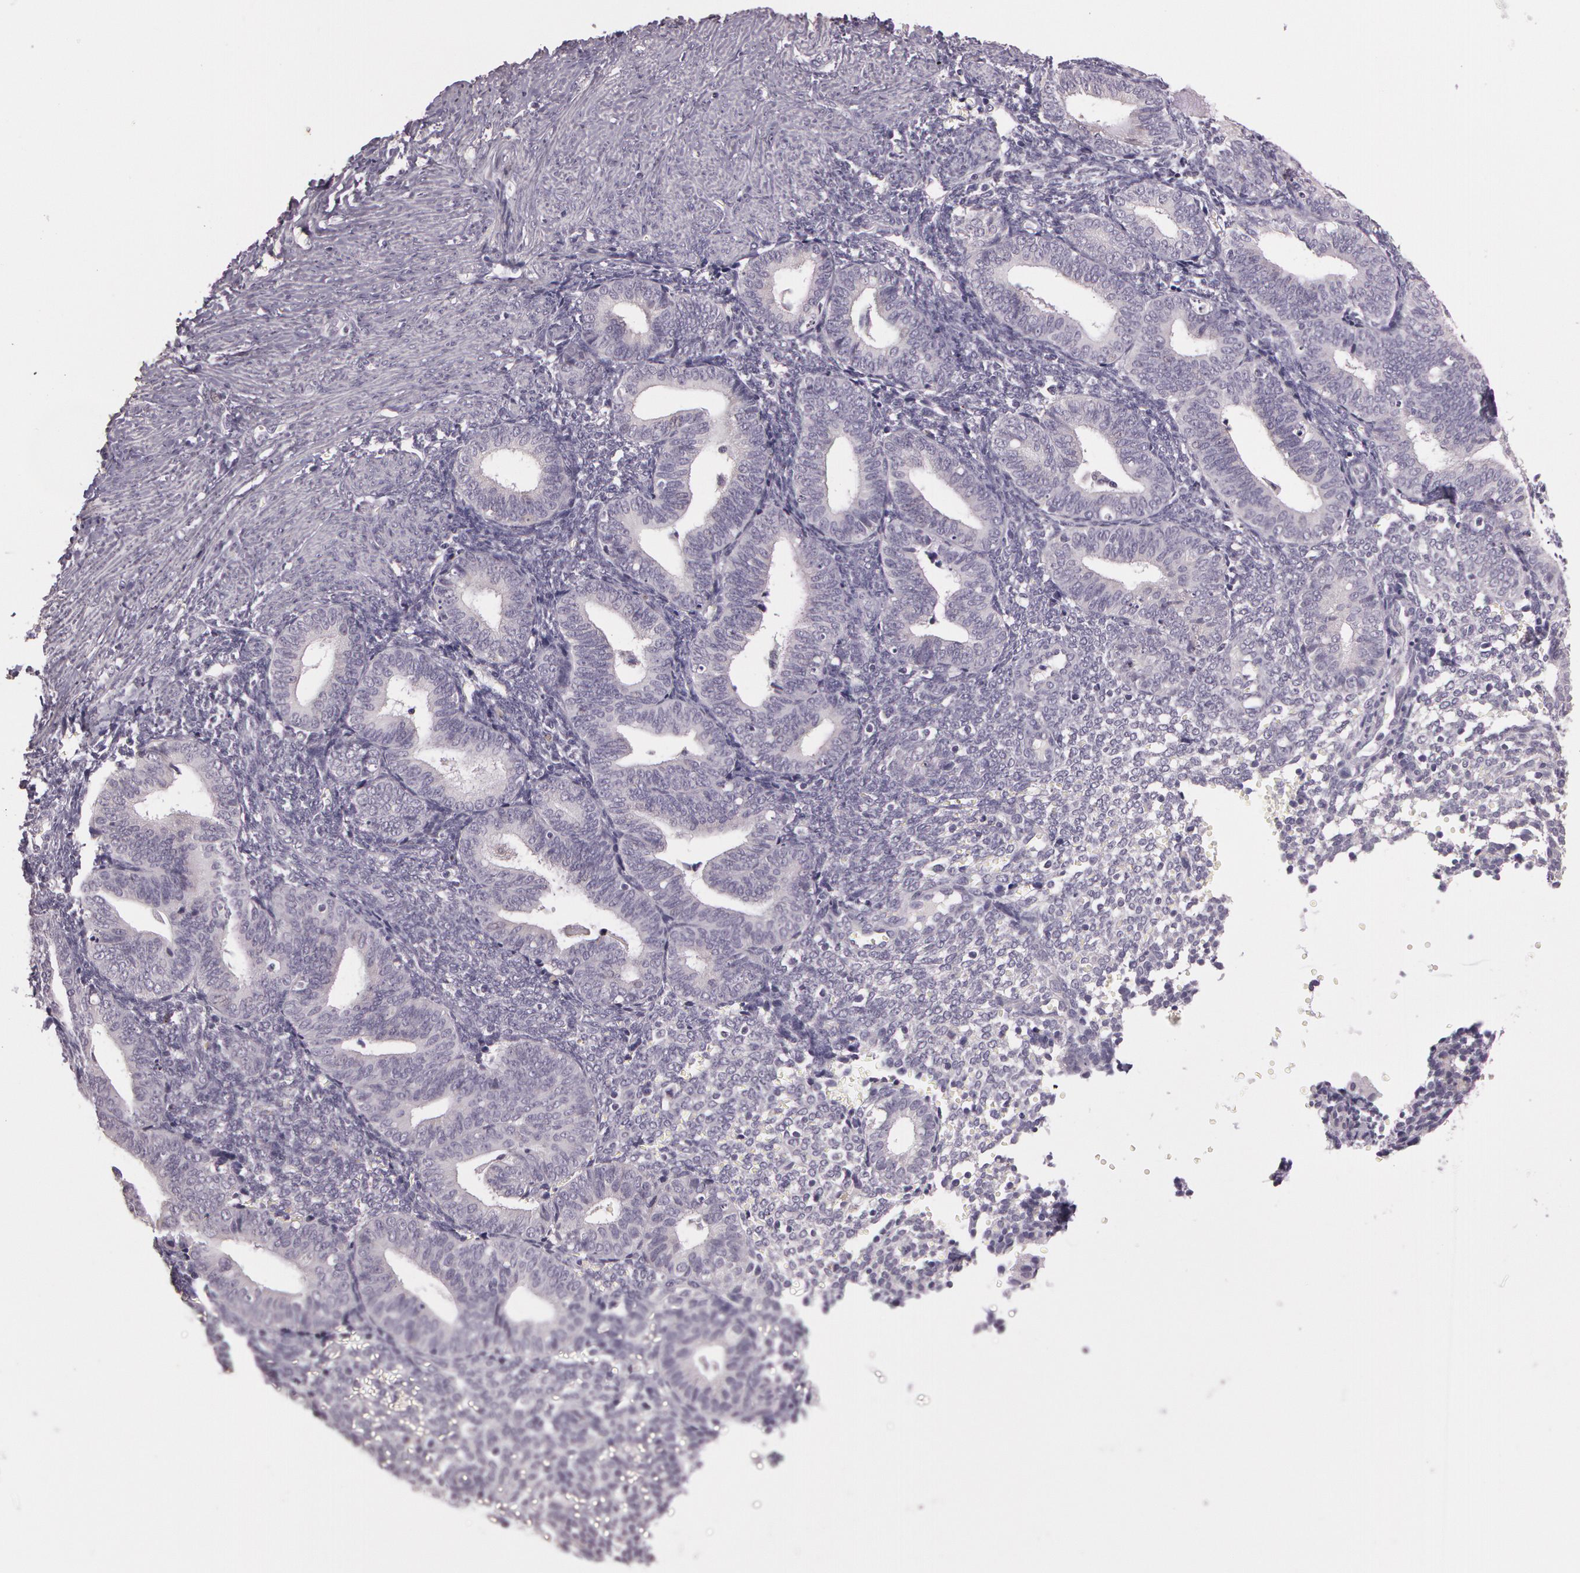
{"staining": {"intensity": "negative", "quantity": "none", "location": "none"}, "tissue": "endometrium", "cell_type": "Cells in endometrial stroma", "image_type": "normal", "snomed": [{"axis": "morphology", "description": "Normal tissue, NOS"}, {"axis": "topography", "description": "Endometrium"}], "caption": "This is an immunohistochemistry histopathology image of normal human endometrium. There is no expression in cells in endometrial stroma.", "gene": "G2E3", "patient": {"sex": "female", "age": 61}}